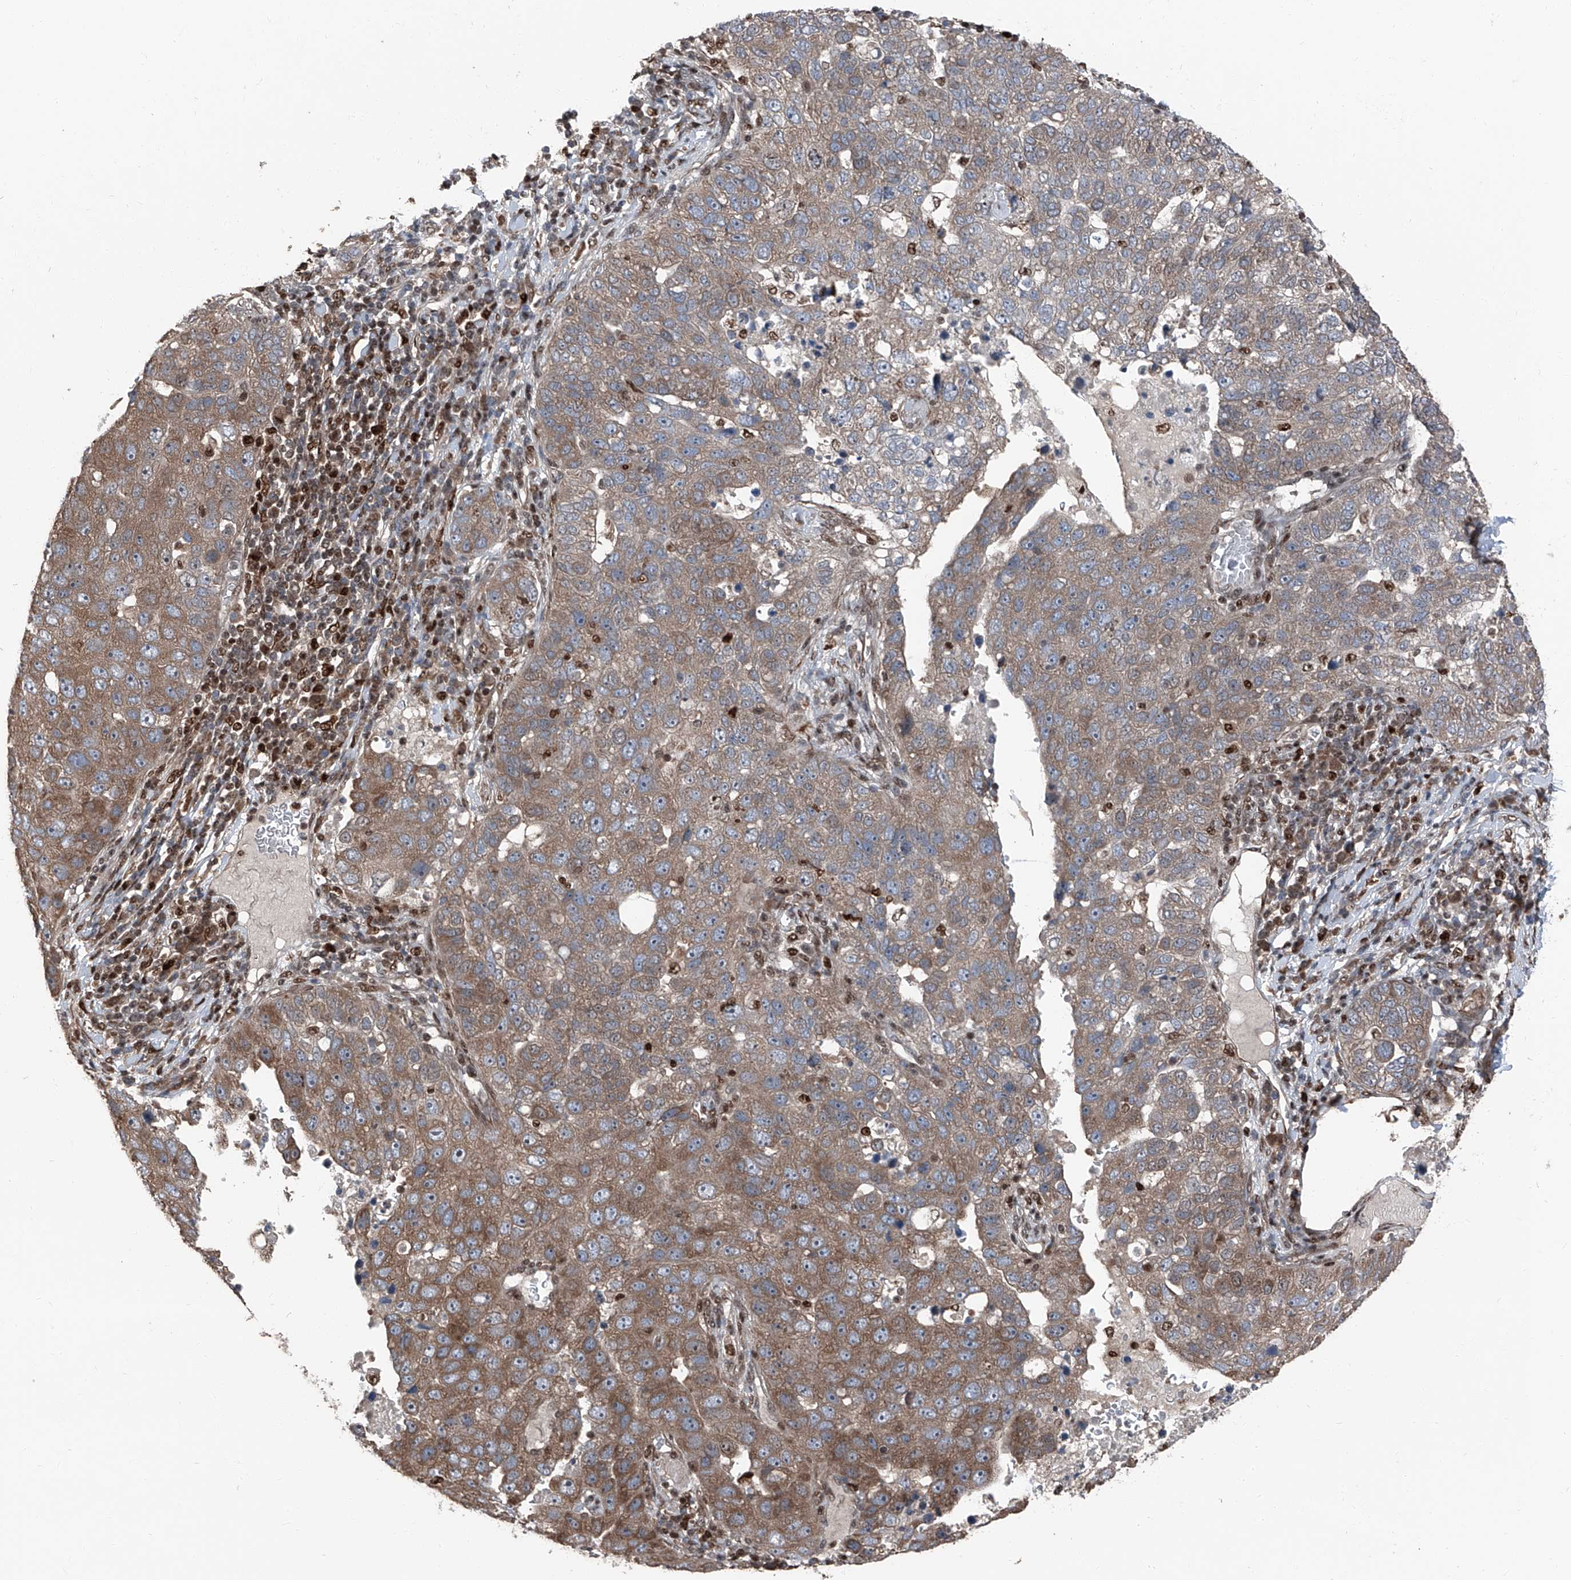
{"staining": {"intensity": "moderate", "quantity": ">75%", "location": "cytoplasmic/membranous"}, "tissue": "pancreatic cancer", "cell_type": "Tumor cells", "image_type": "cancer", "snomed": [{"axis": "morphology", "description": "Adenocarcinoma, NOS"}, {"axis": "topography", "description": "Pancreas"}], "caption": "Immunohistochemistry (IHC) (DAB (3,3'-diaminobenzidine)) staining of pancreatic adenocarcinoma shows moderate cytoplasmic/membranous protein staining in about >75% of tumor cells. The protein is stained brown, and the nuclei are stained in blue (DAB (3,3'-diaminobenzidine) IHC with brightfield microscopy, high magnification).", "gene": "FKBP5", "patient": {"sex": "female", "age": 61}}